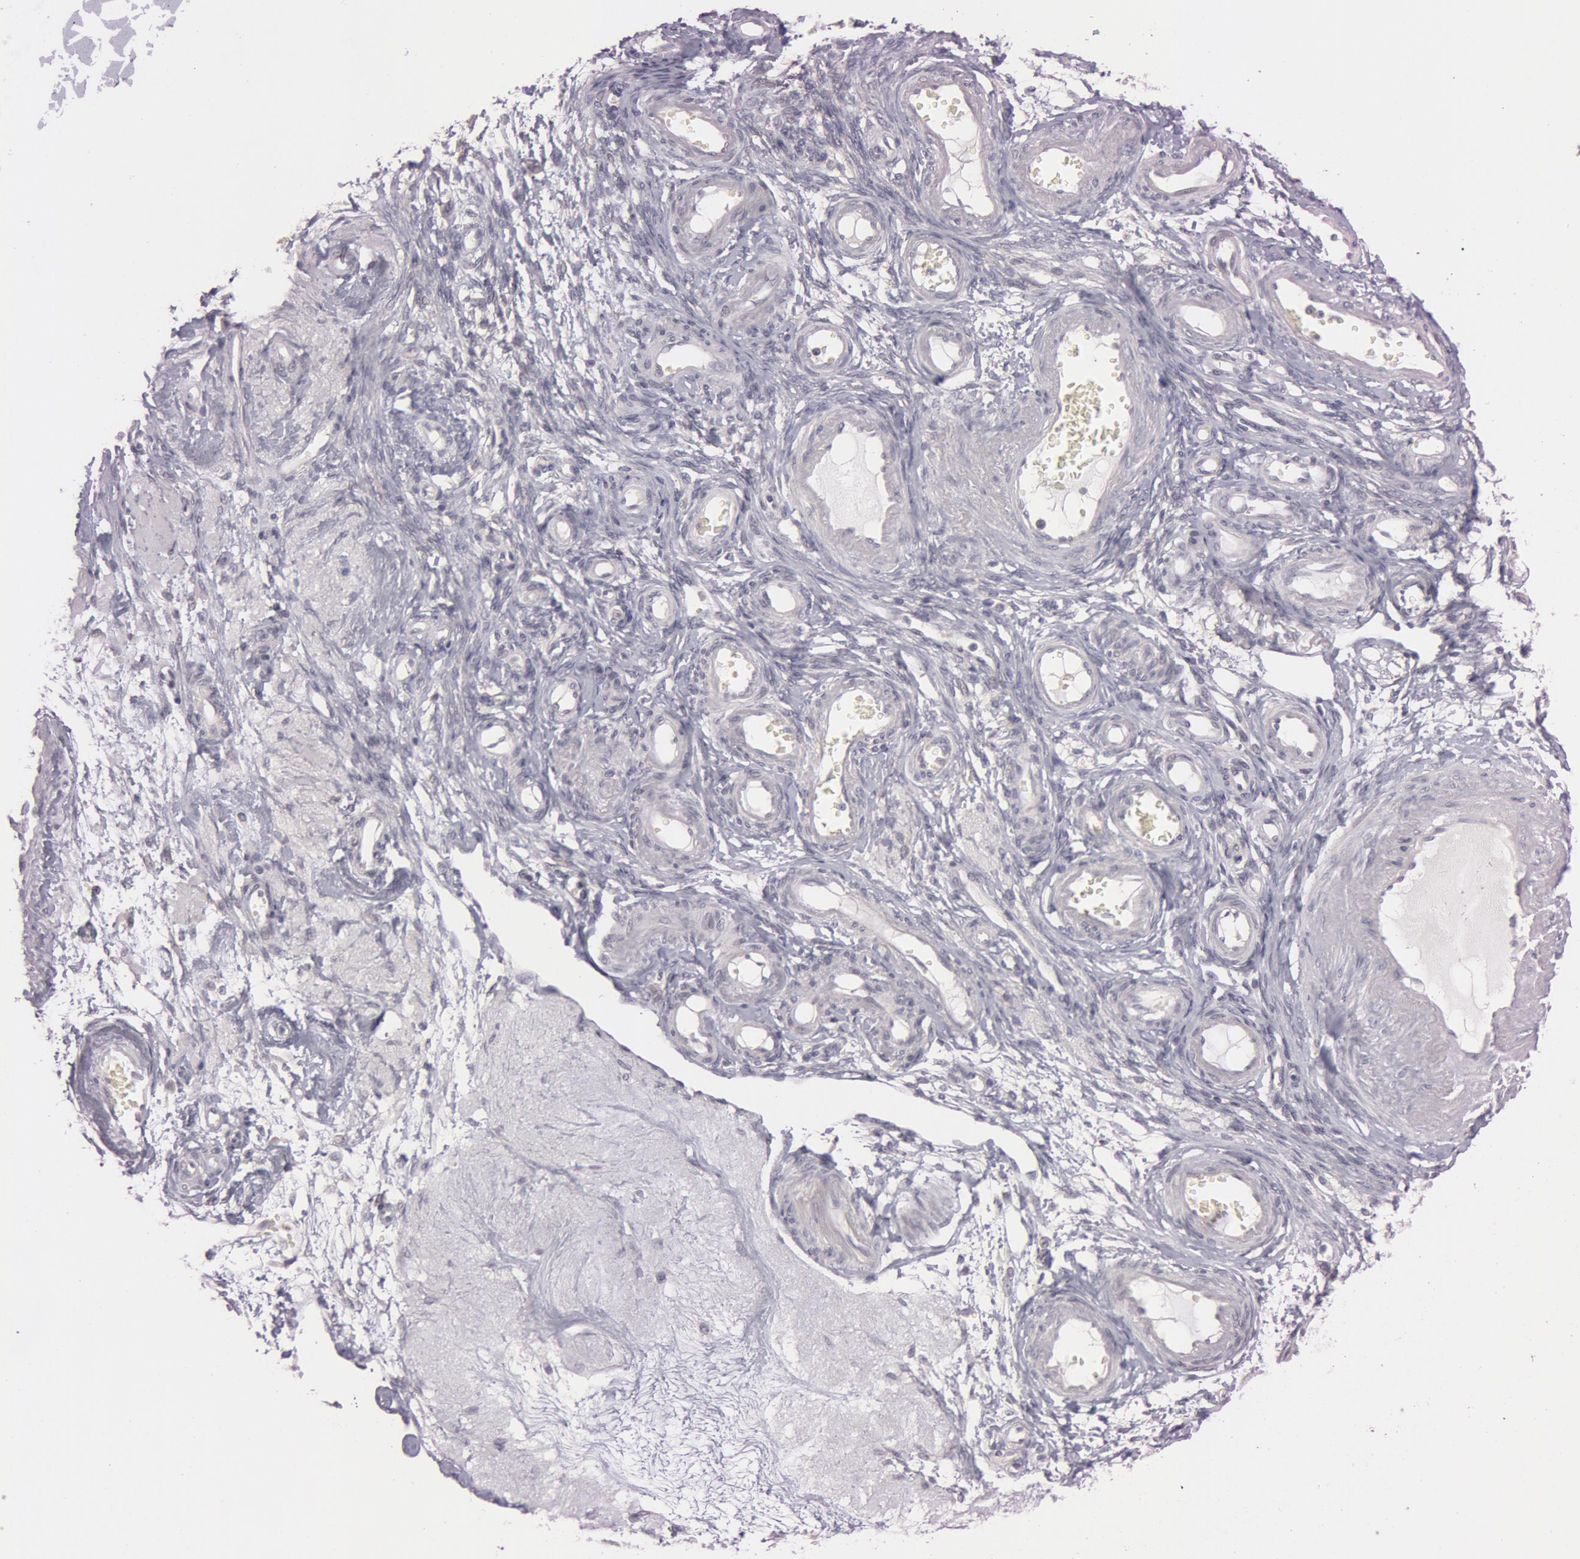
{"staining": {"intensity": "negative", "quantity": "none", "location": "none"}, "tissue": "ovarian cancer", "cell_type": "Tumor cells", "image_type": "cancer", "snomed": [{"axis": "morphology", "description": "Cystadenocarcinoma, mucinous, NOS"}, {"axis": "topography", "description": "Ovary"}], "caption": "DAB (3,3'-diaminobenzidine) immunohistochemical staining of human ovarian cancer (mucinous cystadenocarcinoma) reveals no significant positivity in tumor cells.", "gene": "RALGAPA1", "patient": {"sex": "female", "age": 57}}